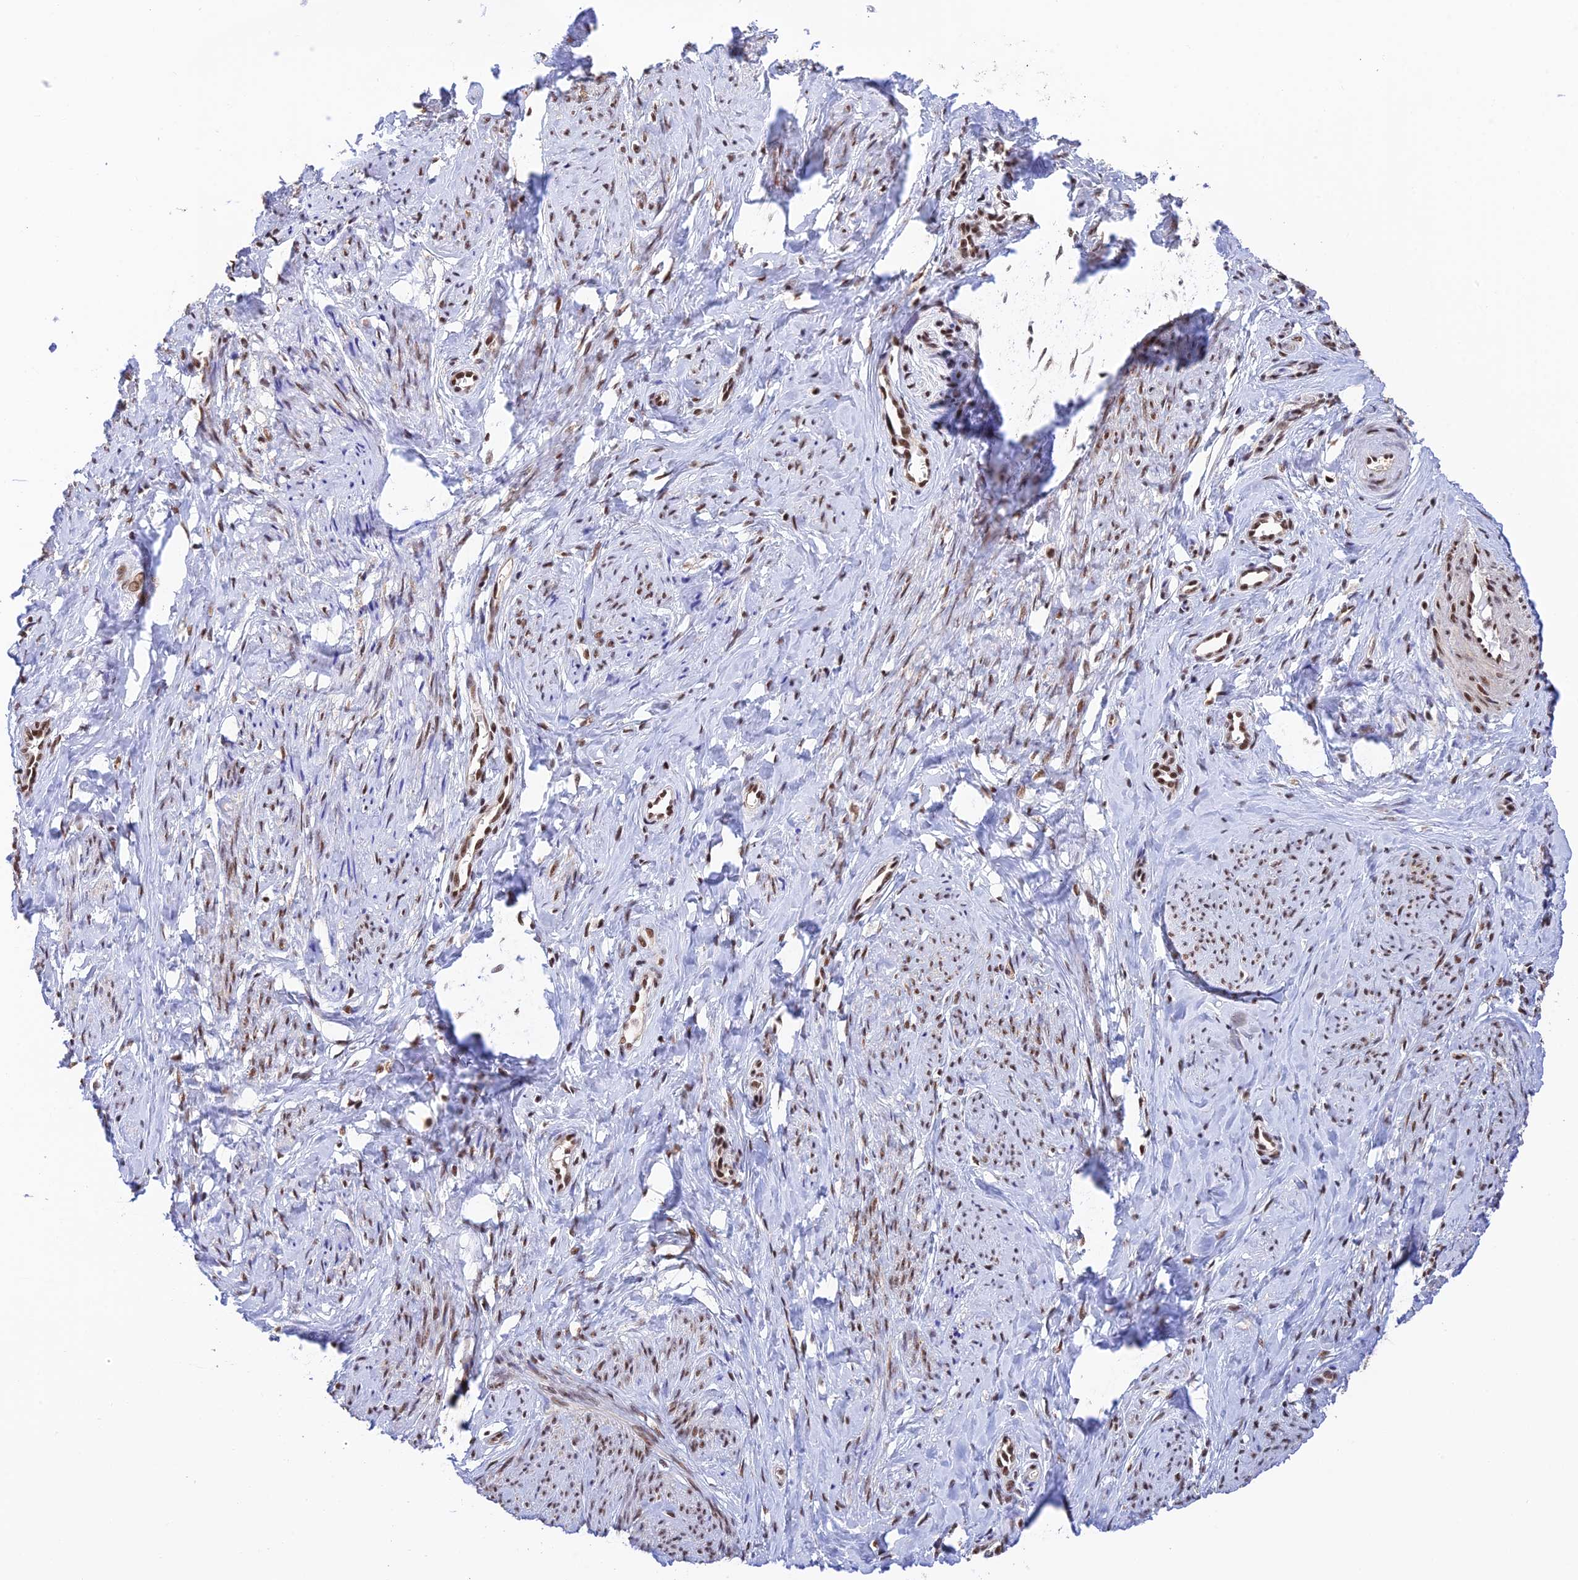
{"staining": {"intensity": "strong", "quantity": ">75%", "location": "nuclear"}, "tissue": "cervix", "cell_type": "Glandular cells", "image_type": "normal", "snomed": [{"axis": "morphology", "description": "Normal tissue, NOS"}, {"axis": "topography", "description": "Cervix"}], "caption": "This micrograph exhibits normal cervix stained with immunohistochemistry to label a protein in brown. The nuclear of glandular cells show strong positivity for the protein. Nuclei are counter-stained blue.", "gene": "THAP11", "patient": {"sex": "female", "age": 36}}